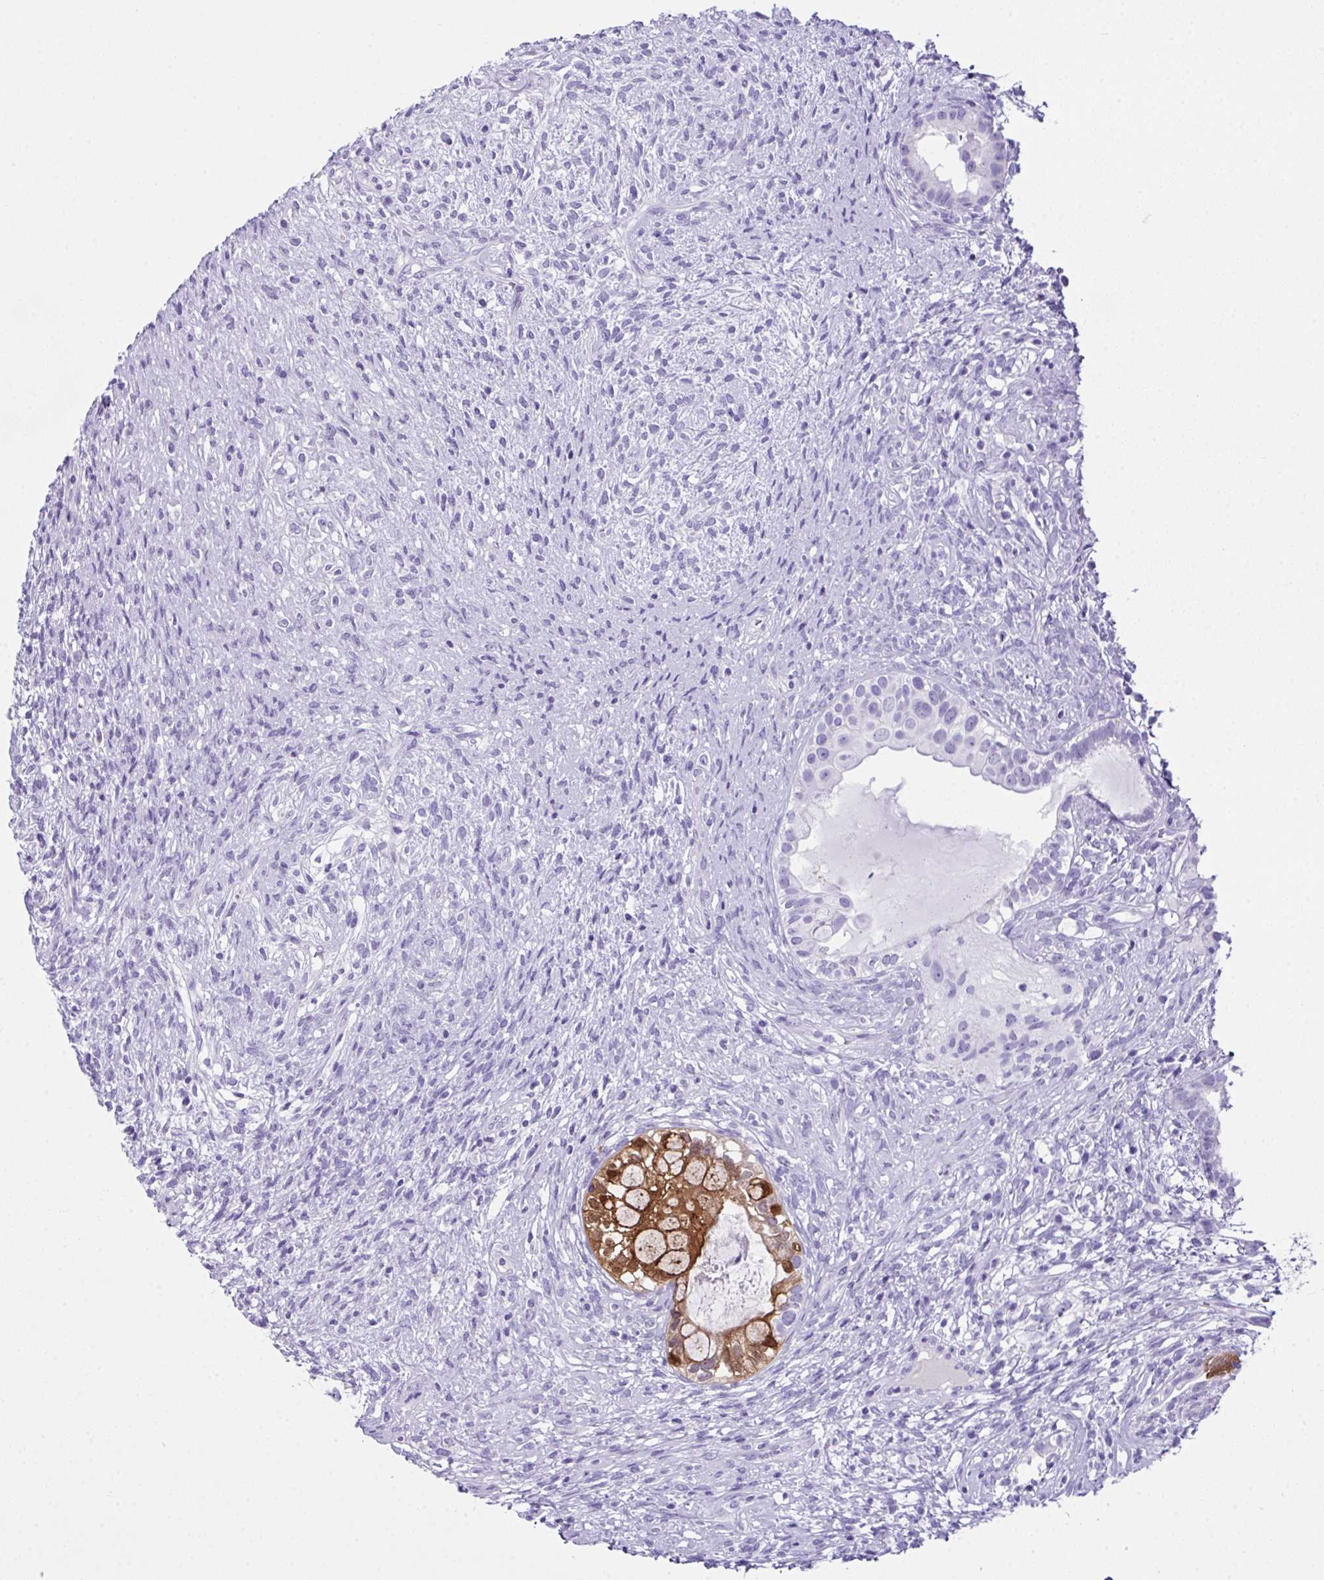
{"staining": {"intensity": "strong", "quantity": "<25%", "location": "cytoplasmic/membranous"}, "tissue": "testis cancer", "cell_type": "Tumor cells", "image_type": "cancer", "snomed": [{"axis": "morphology", "description": "Seminoma, NOS"}, {"axis": "morphology", "description": "Carcinoma, Embryonal, NOS"}, {"axis": "topography", "description": "Testis"}], "caption": "Immunohistochemical staining of testis embryonal carcinoma shows medium levels of strong cytoplasmic/membranous protein expression in about <25% of tumor cells.", "gene": "LGALS4", "patient": {"sex": "male", "age": 41}}